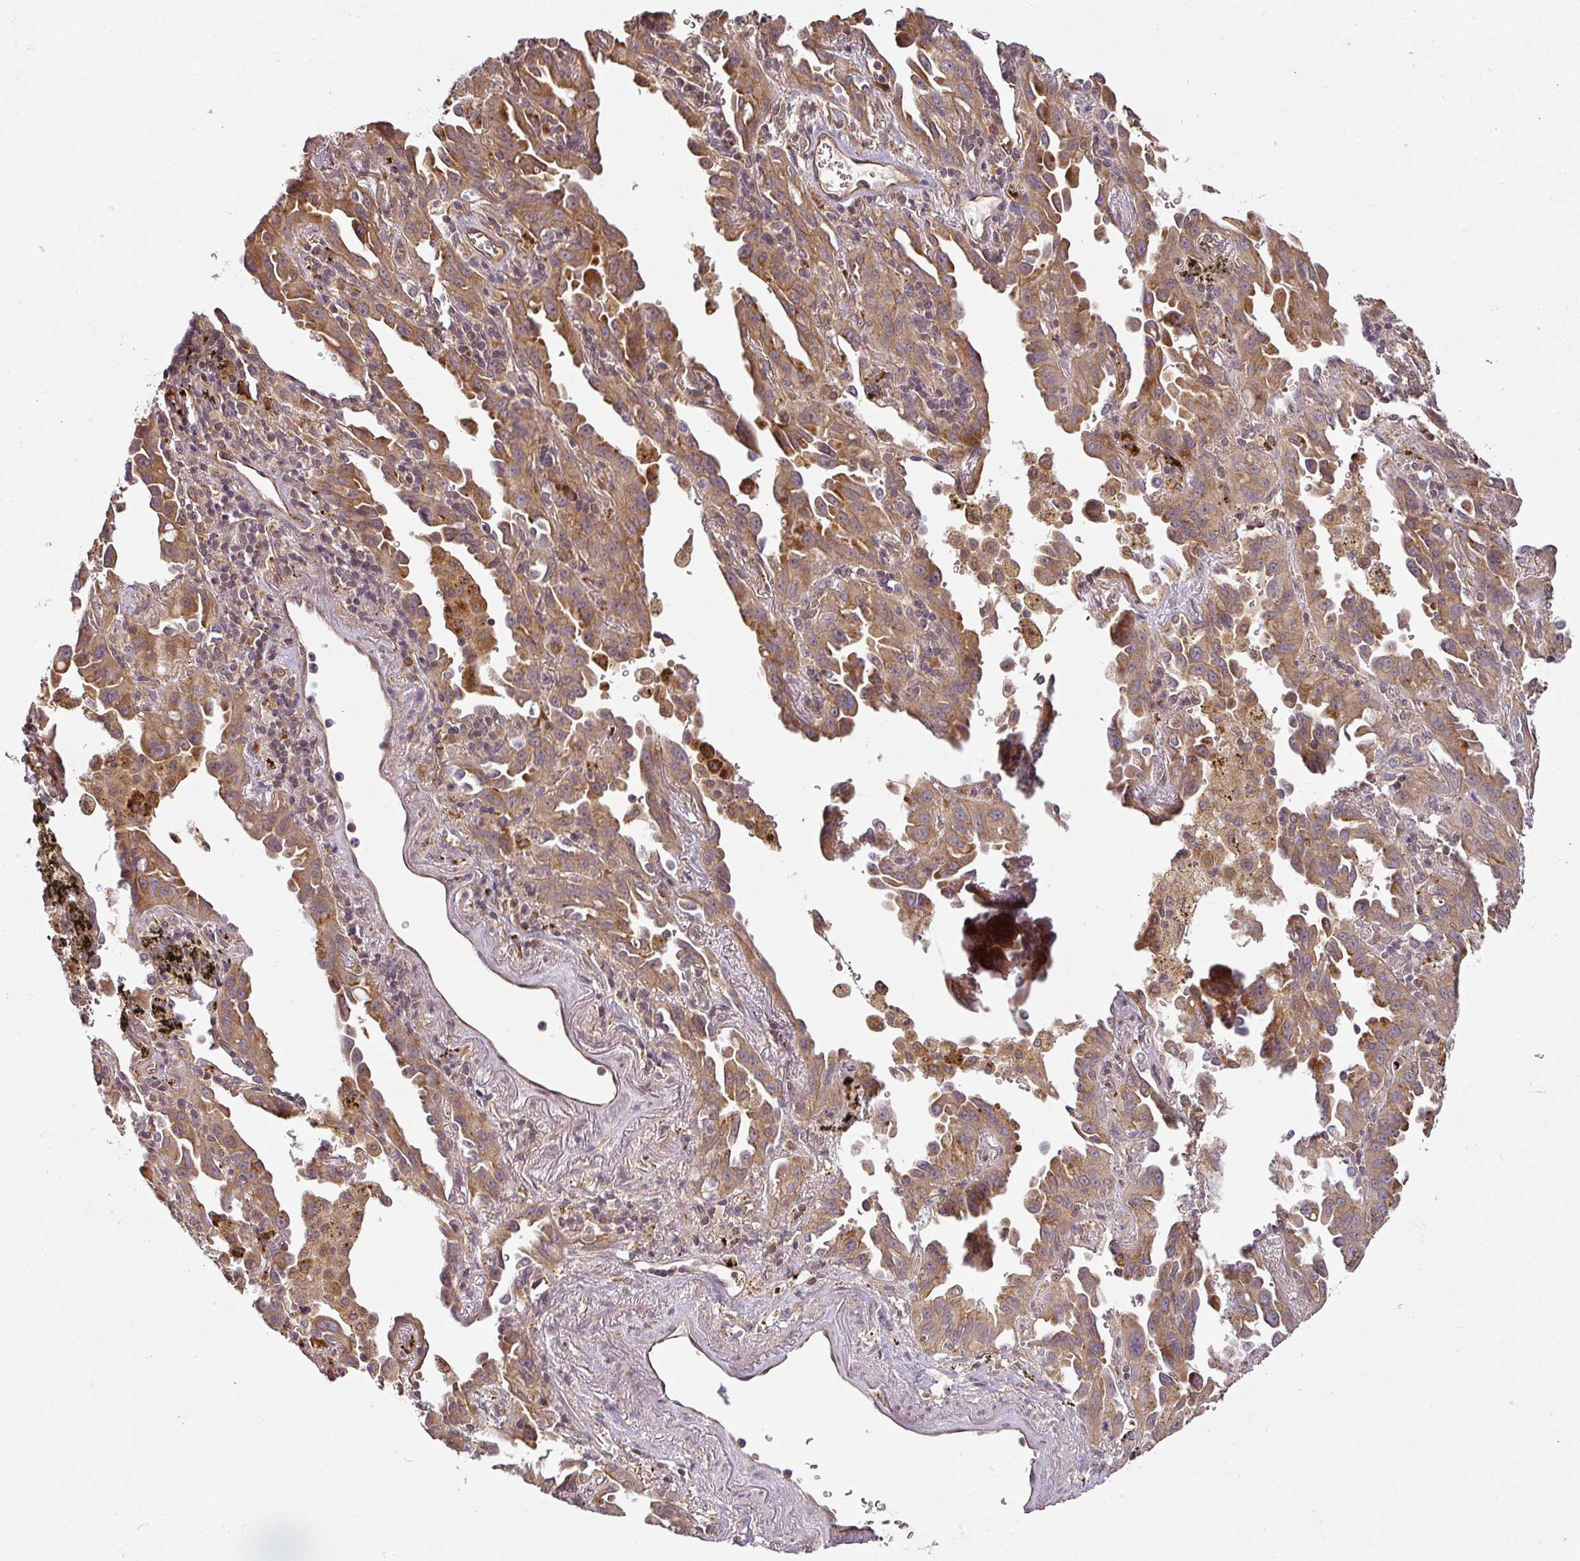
{"staining": {"intensity": "moderate", "quantity": ">75%", "location": "cytoplasmic/membranous"}, "tissue": "lung cancer", "cell_type": "Tumor cells", "image_type": "cancer", "snomed": [{"axis": "morphology", "description": "Adenocarcinoma, NOS"}, {"axis": "topography", "description": "Lung"}], "caption": "Immunohistochemistry image of human lung adenocarcinoma stained for a protein (brown), which demonstrates medium levels of moderate cytoplasmic/membranous staining in about >75% of tumor cells.", "gene": "DIMT1", "patient": {"sex": "male", "age": 68}}